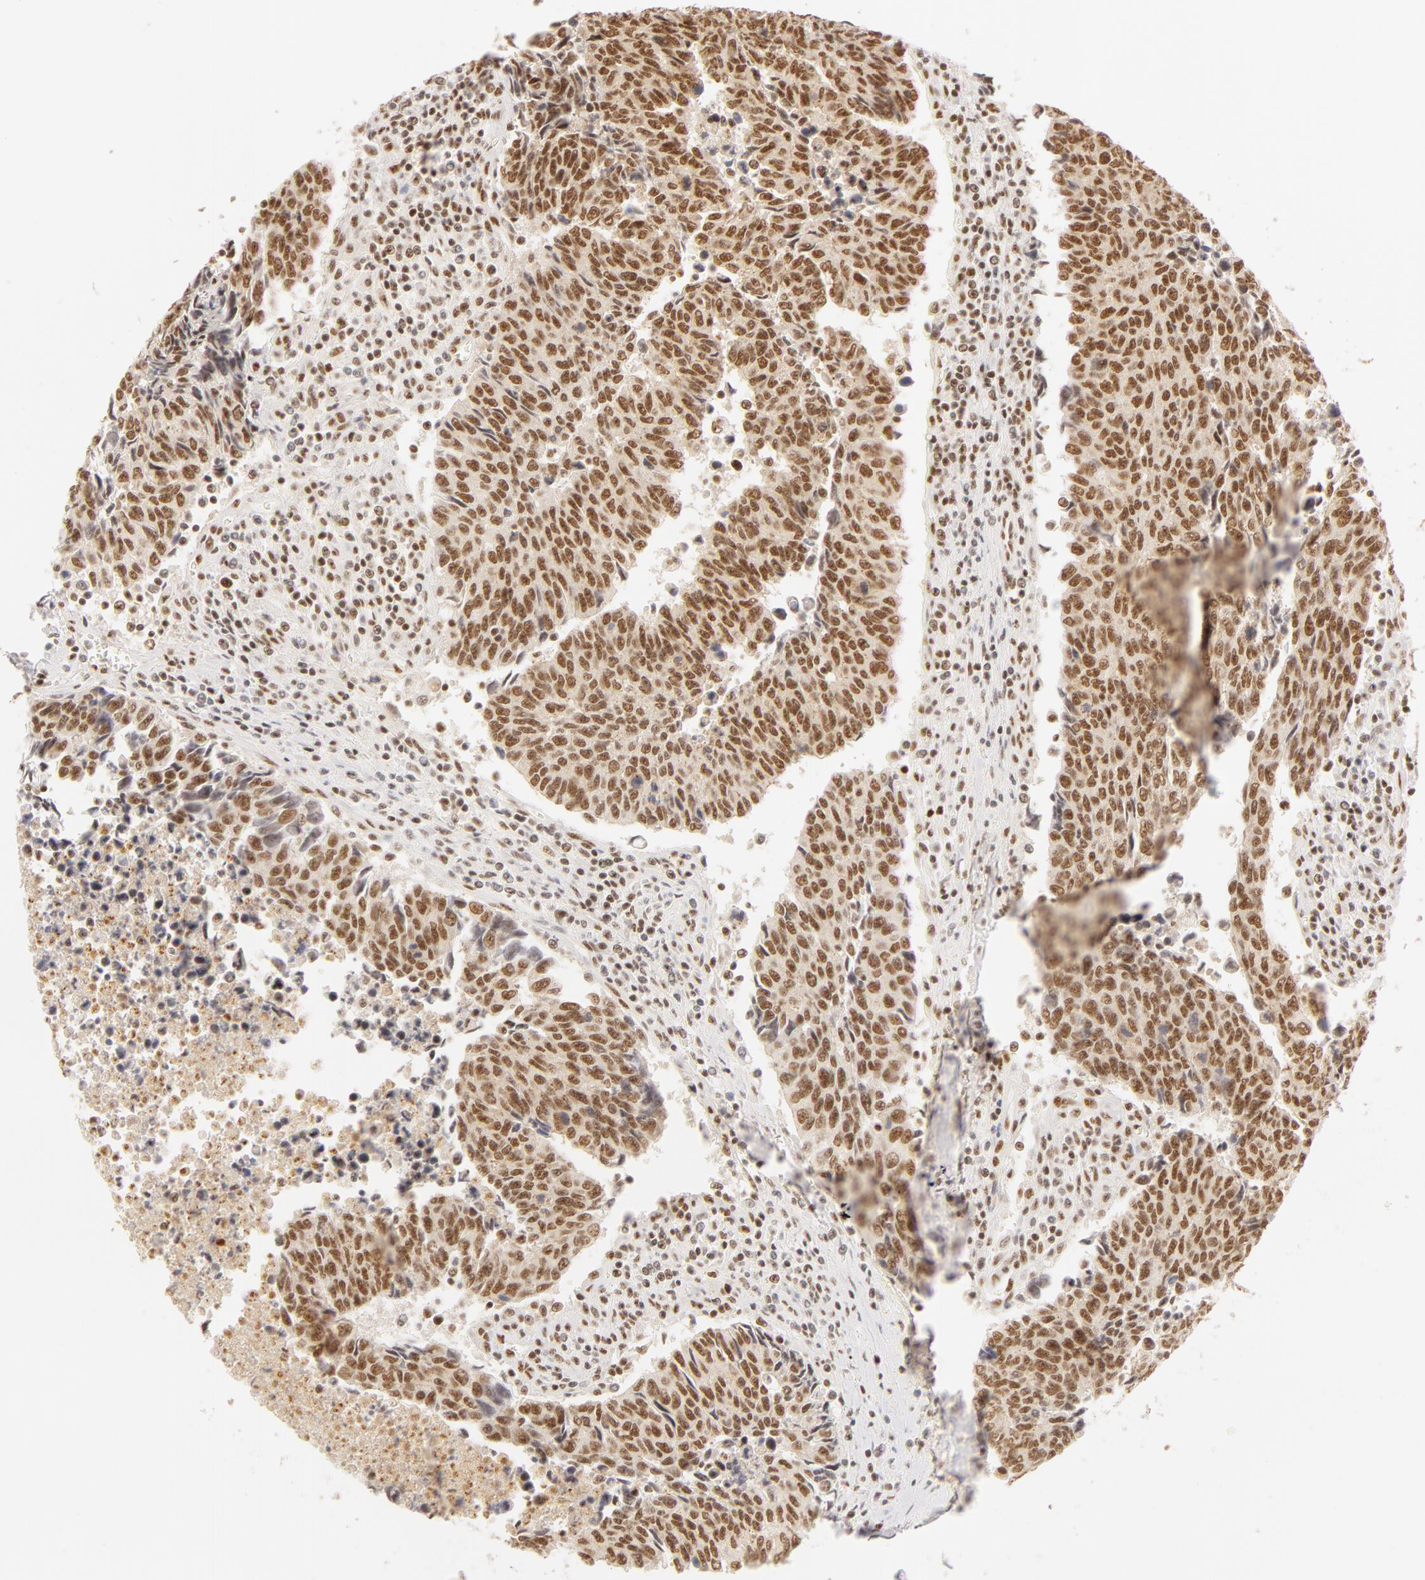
{"staining": {"intensity": "moderate", "quantity": ">75%", "location": "nuclear"}, "tissue": "urothelial cancer", "cell_type": "Tumor cells", "image_type": "cancer", "snomed": [{"axis": "morphology", "description": "Urothelial carcinoma, High grade"}, {"axis": "topography", "description": "Urinary bladder"}], "caption": "IHC of high-grade urothelial carcinoma displays medium levels of moderate nuclear expression in approximately >75% of tumor cells. (IHC, brightfield microscopy, high magnification).", "gene": "RBM39", "patient": {"sex": "male", "age": 86}}